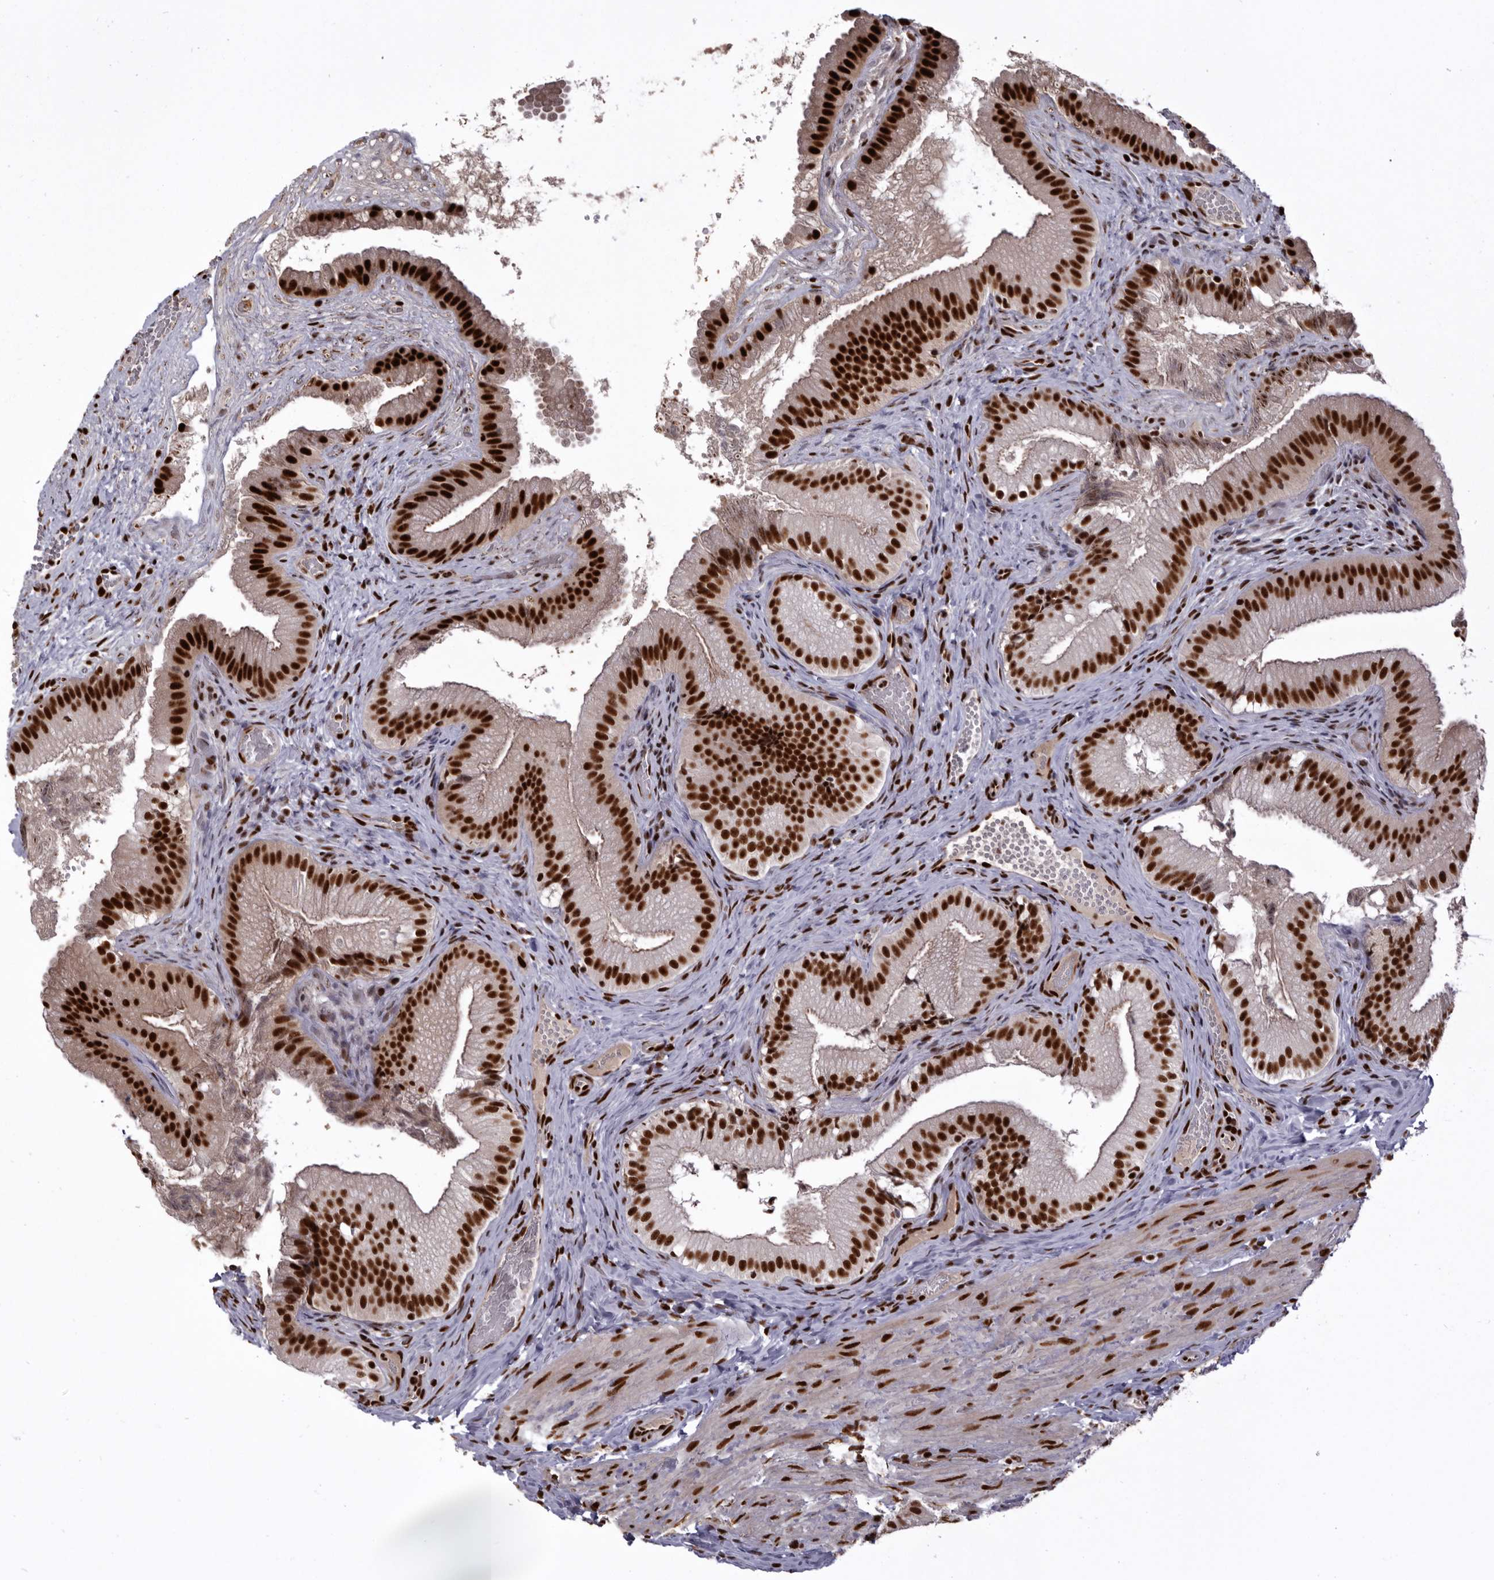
{"staining": {"intensity": "strong", "quantity": ">75%", "location": "nuclear"}, "tissue": "gallbladder", "cell_type": "Glandular cells", "image_type": "normal", "snomed": [{"axis": "morphology", "description": "Normal tissue, NOS"}, {"axis": "topography", "description": "Gallbladder"}], "caption": "Protein staining displays strong nuclear positivity in about >75% of glandular cells in unremarkable gallbladder.", "gene": "CHTOP", "patient": {"sex": "female", "age": 30}}